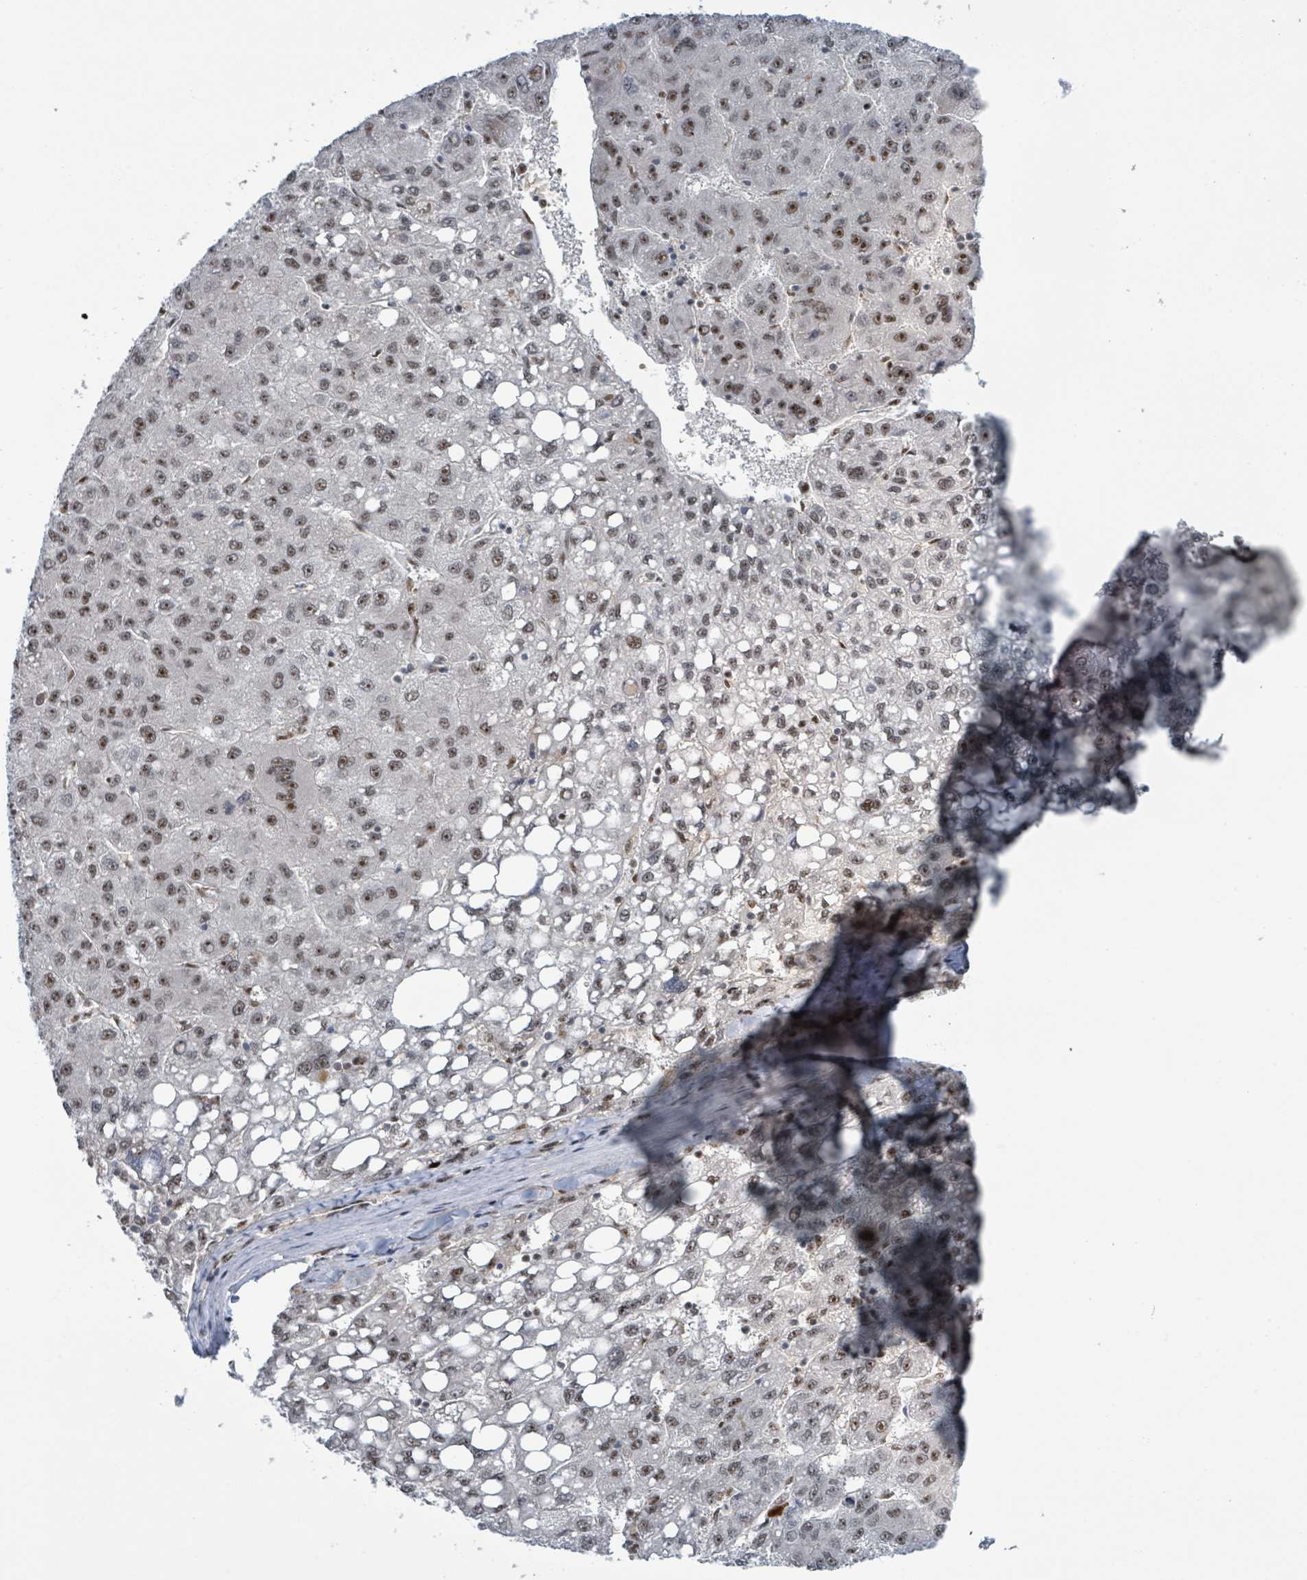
{"staining": {"intensity": "moderate", "quantity": ">75%", "location": "nuclear"}, "tissue": "liver cancer", "cell_type": "Tumor cells", "image_type": "cancer", "snomed": [{"axis": "morphology", "description": "Carcinoma, Hepatocellular, NOS"}, {"axis": "topography", "description": "Liver"}], "caption": "Immunohistochemical staining of human liver cancer reveals medium levels of moderate nuclear protein staining in approximately >75% of tumor cells. The staining is performed using DAB brown chromogen to label protein expression. The nuclei are counter-stained blue using hematoxylin.", "gene": "KLF3", "patient": {"sex": "female", "age": 82}}